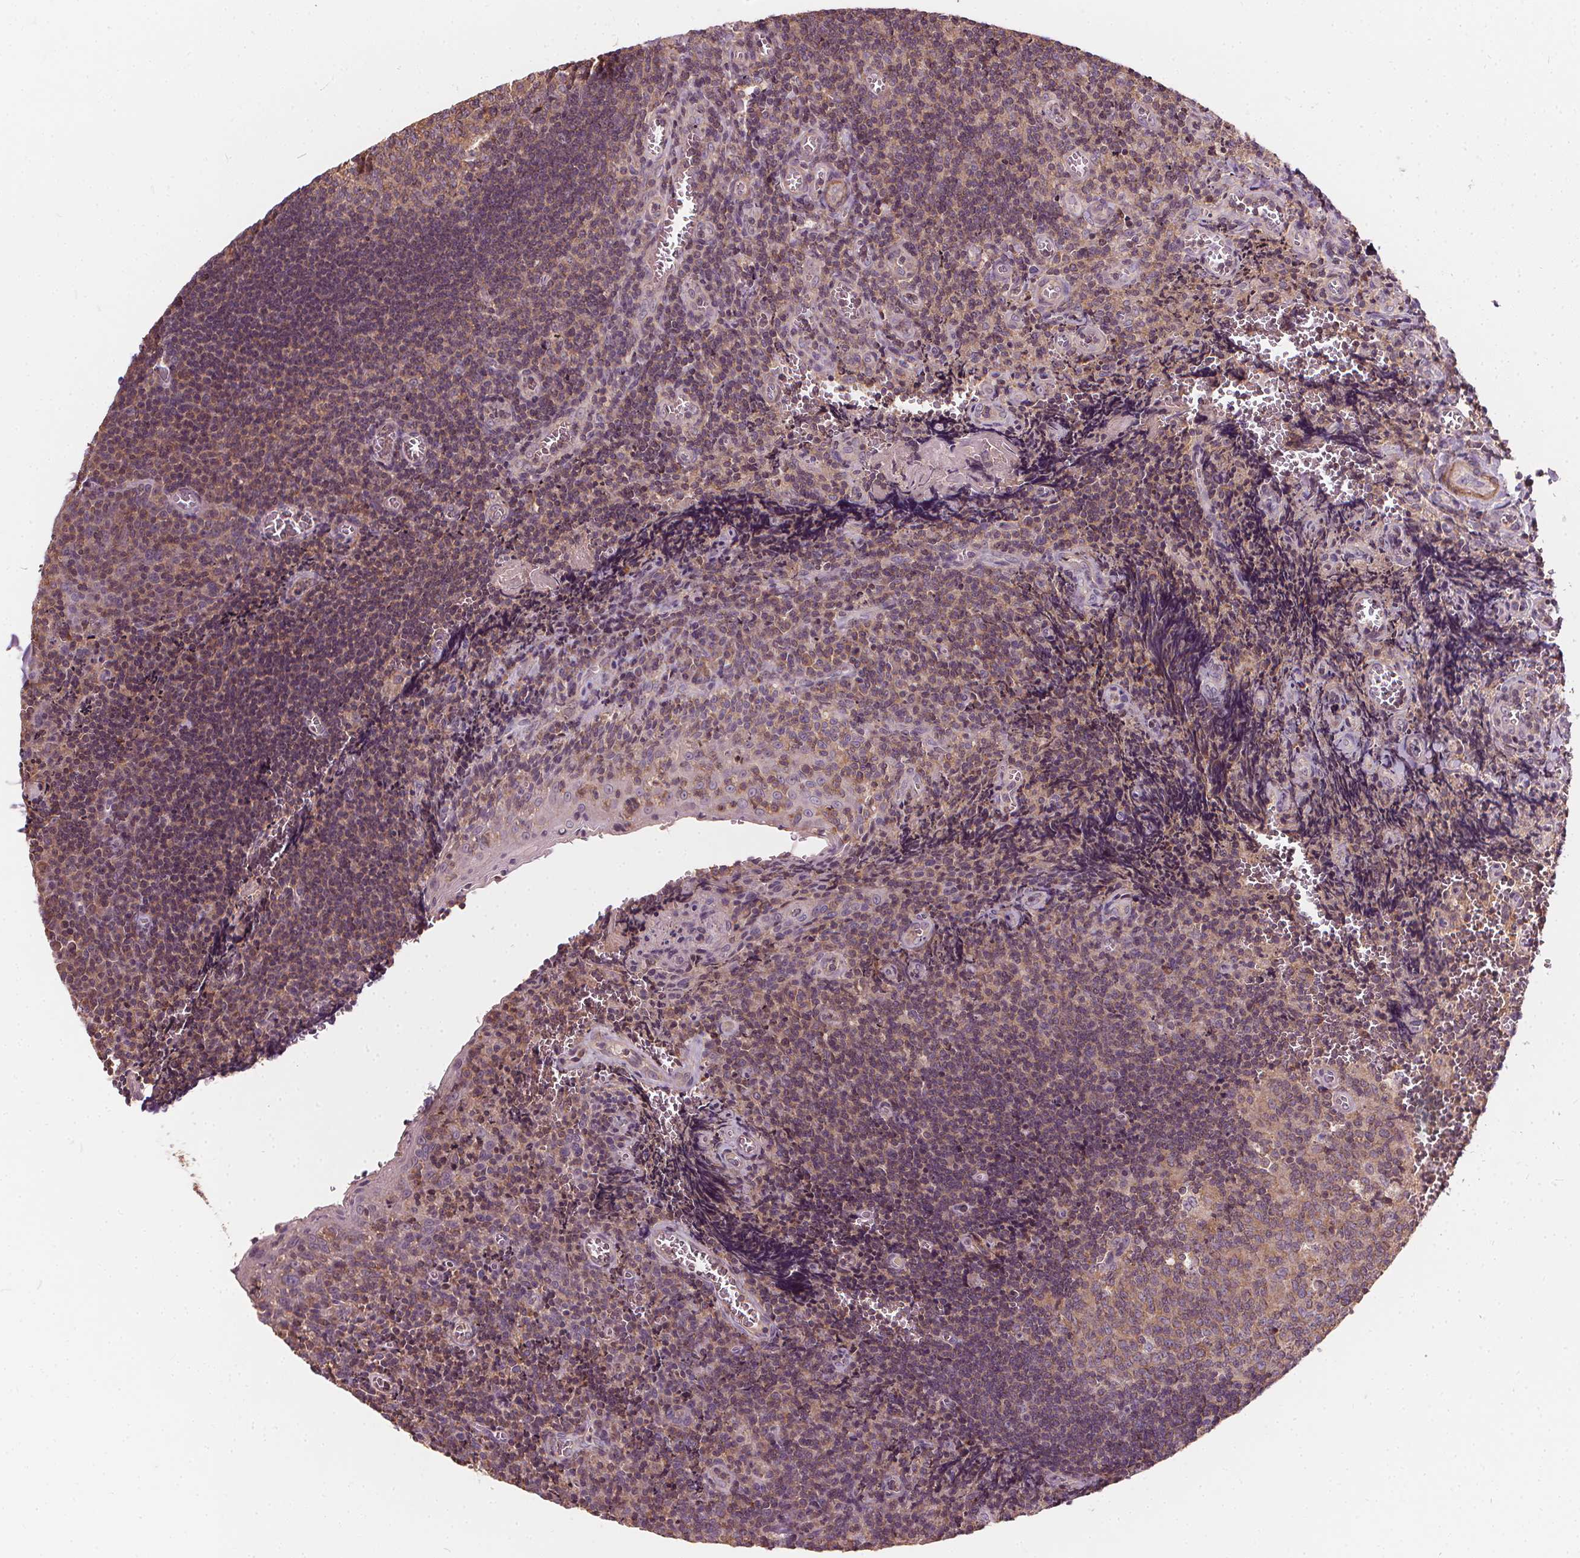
{"staining": {"intensity": "weak", "quantity": ">75%", "location": "cytoplasmic/membranous"}, "tissue": "tonsil", "cell_type": "Germinal center cells", "image_type": "normal", "snomed": [{"axis": "morphology", "description": "Normal tissue, NOS"}, {"axis": "morphology", "description": "Inflammation, NOS"}, {"axis": "topography", "description": "Tonsil"}], "caption": "Protein expression analysis of normal tonsil shows weak cytoplasmic/membranous staining in approximately >75% of germinal center cells. (IHC, brightfield microscopy, high magnification).", "gene": "ORAI2", "patient": {"sex": "female", "age": 31}}